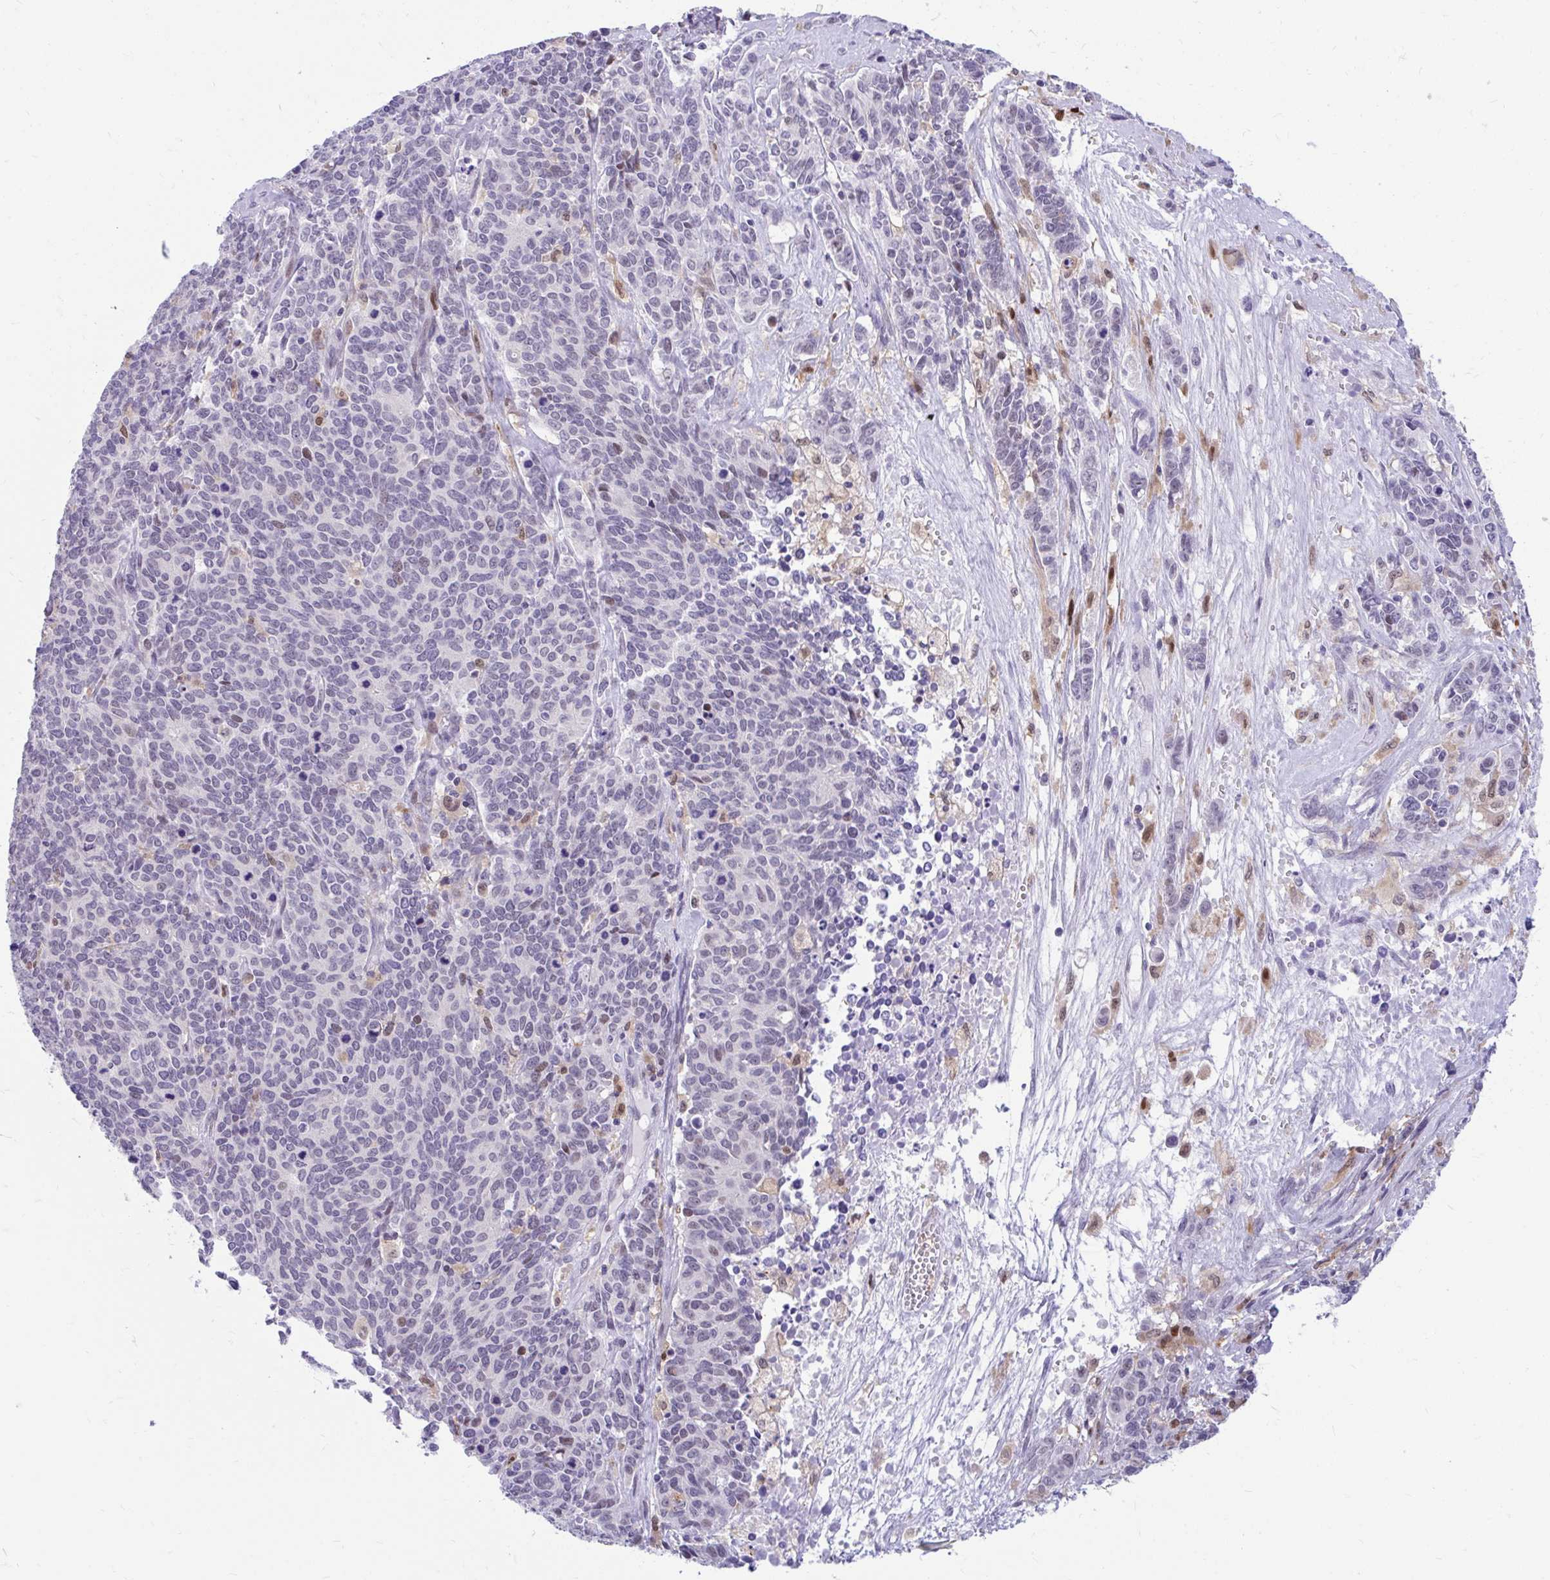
{"staining": {"intensity": "negative", "quantity": "none", "location": "none"}, "tissue": "cervical cancer", "cell_type": "Tumor cells", "image_type": "cancer", "snomed": [{"axis": "morphology", "description": "Squamous cell carcinoma, NOS"}, {"axis": "topography", "description": "Cervix"}], "caption": "High magnification brightfield microscopy of squamous cell carcinoma (cervical) stained with DAB (brown) and counterstained with hematoxylin (blue): tumor cells show no significant staining.", "gene": "GLB1L2", "patient": {"sex": "female", "age": 60}}